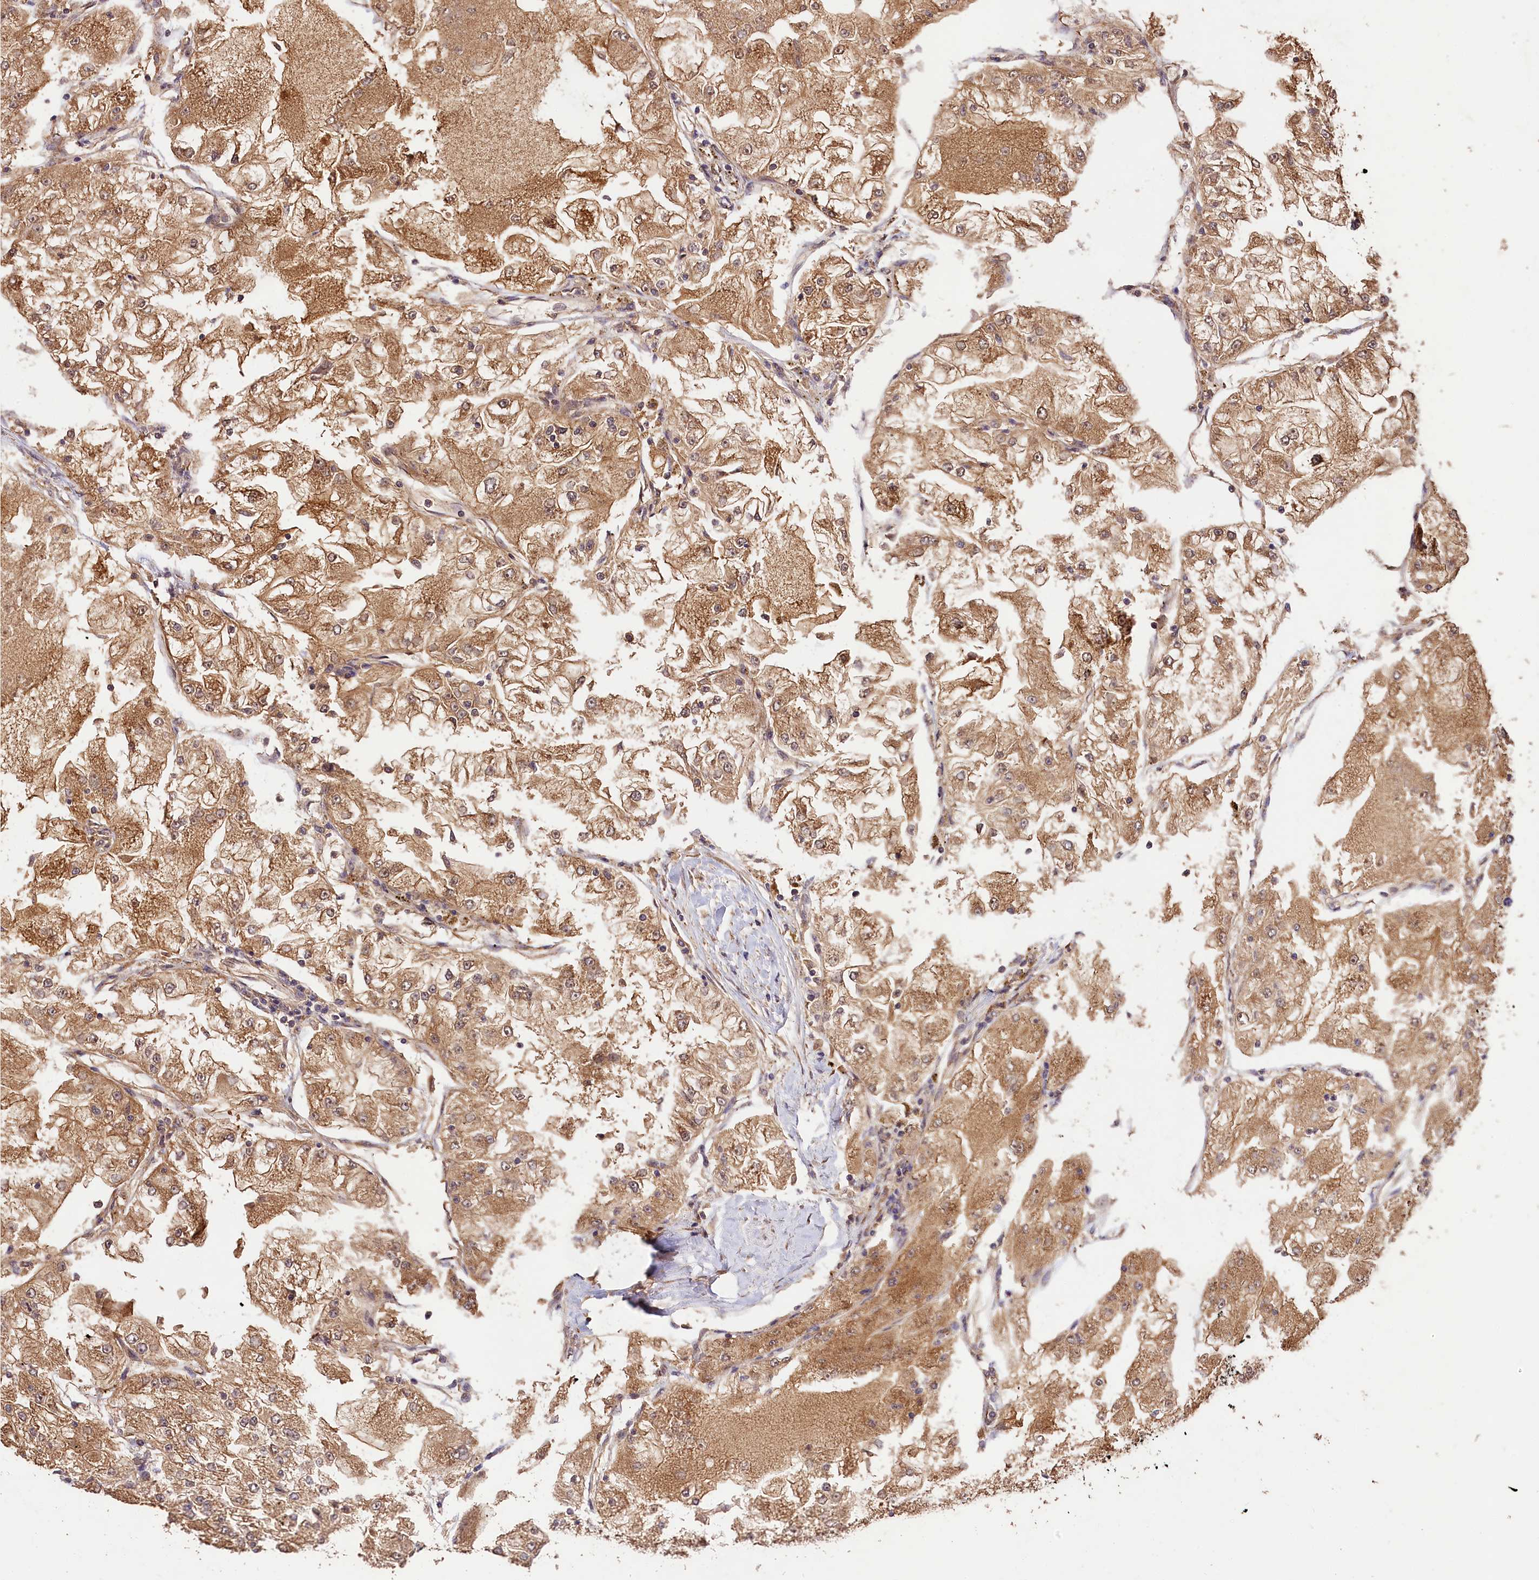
{"staining": {"intensity": "moderate", "quantity": ">75%", "location": "cytoplasmic/membranous"}, "tissue": "renal cancer", "cell_type": "Tumor cells", "image_type": "cancer", "snomed": [{"axis": "morphology", "description": "Adenocarcinoma, NOS"}, {"axis": "topography", "description": "Kidney"}], "caption": "Protein staining exhibits moderate cytoplasmic/membranous expression in about >75% of tumor cells in renal adenocarcinoma.", "gene": "KPTN", "patient": {"sex": "female", "age": 72}}